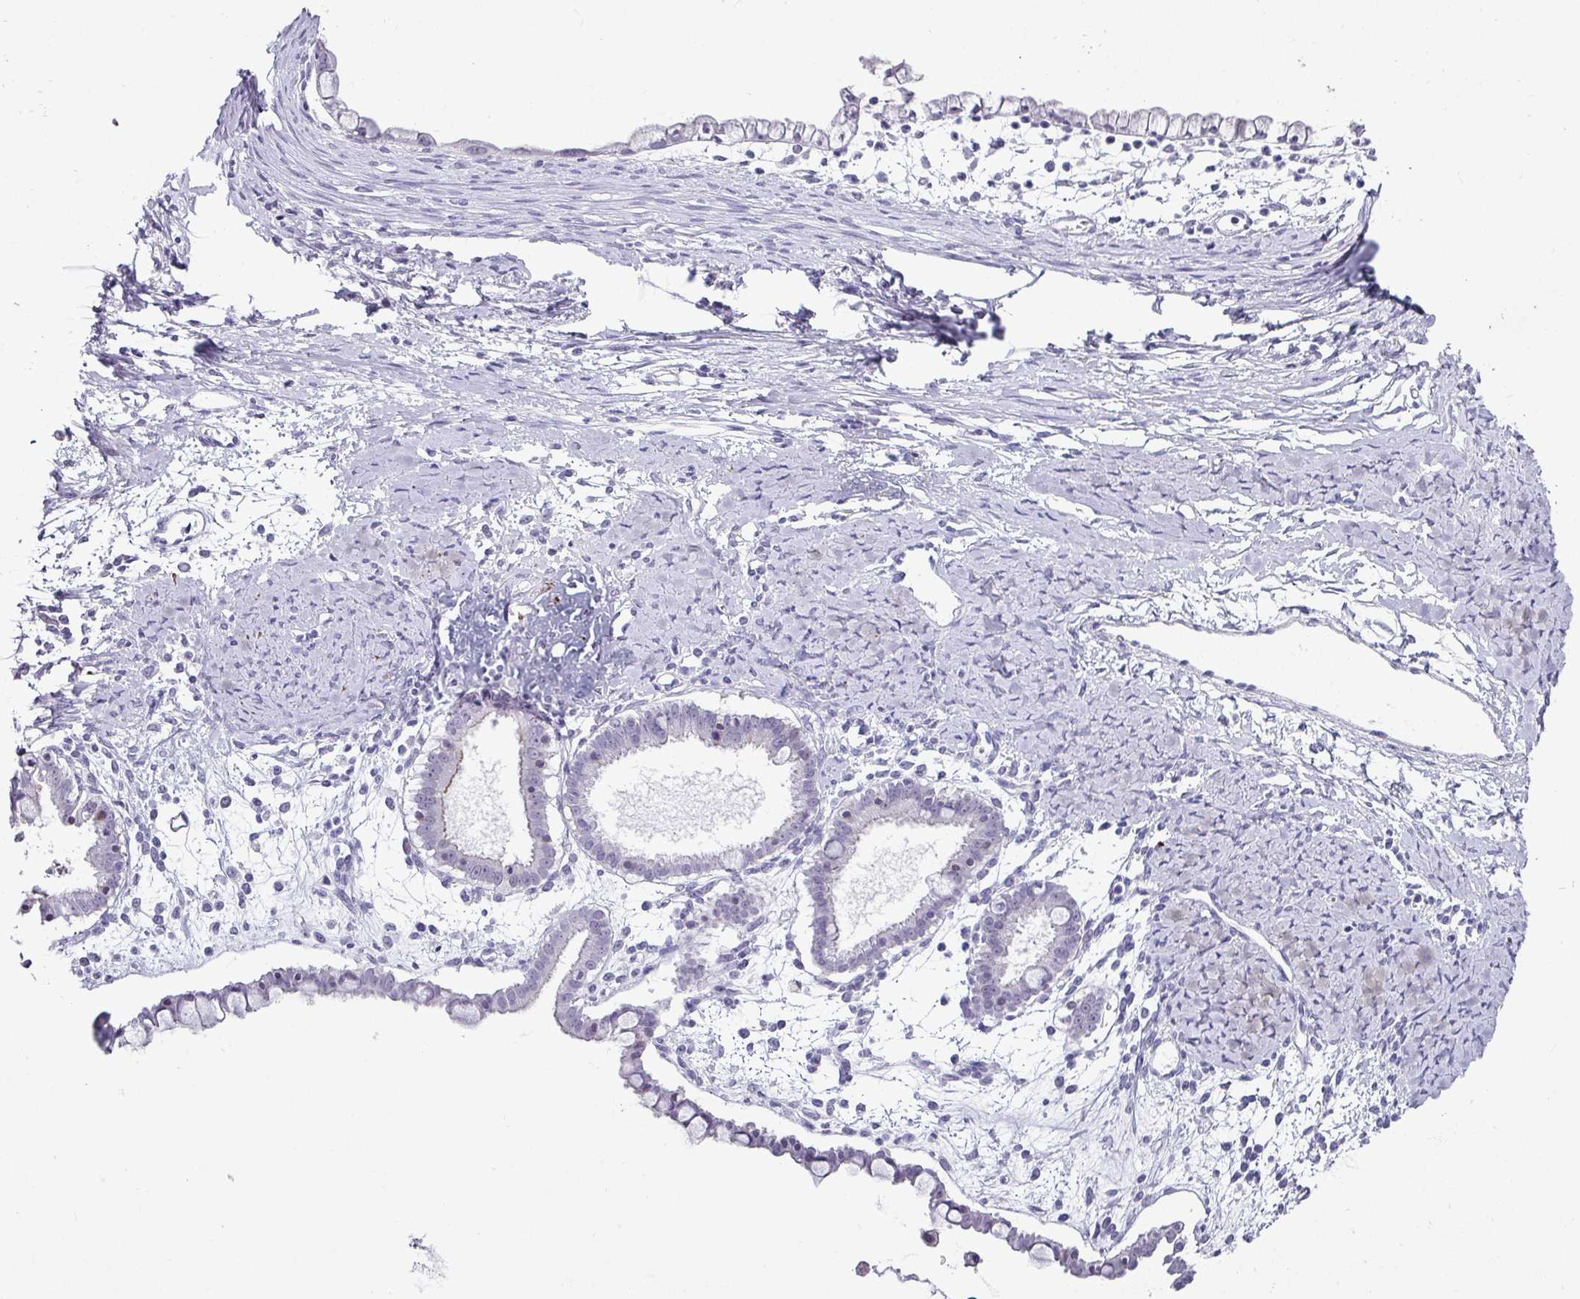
{"staining": {"intensity": "negative", "quantity": "none", "location": "none"}, "tissue": "ovarian cancer", "cell_type": "Tumor cells", "image_type": "cancer", "snomed": [{"axis": "morphology", "description": "Cystadenocarcinoma, mucinous, NOS"}, {"axis": "topography", "description": "Ovary"}], "caption": "This is an immunohistochemistry micrograph of ovarian mucinous cystadenocarcinoma. There is no expression in tumor cells.", "gene": "TRA2A", "patient": {"sex": "female", "age": 61}}